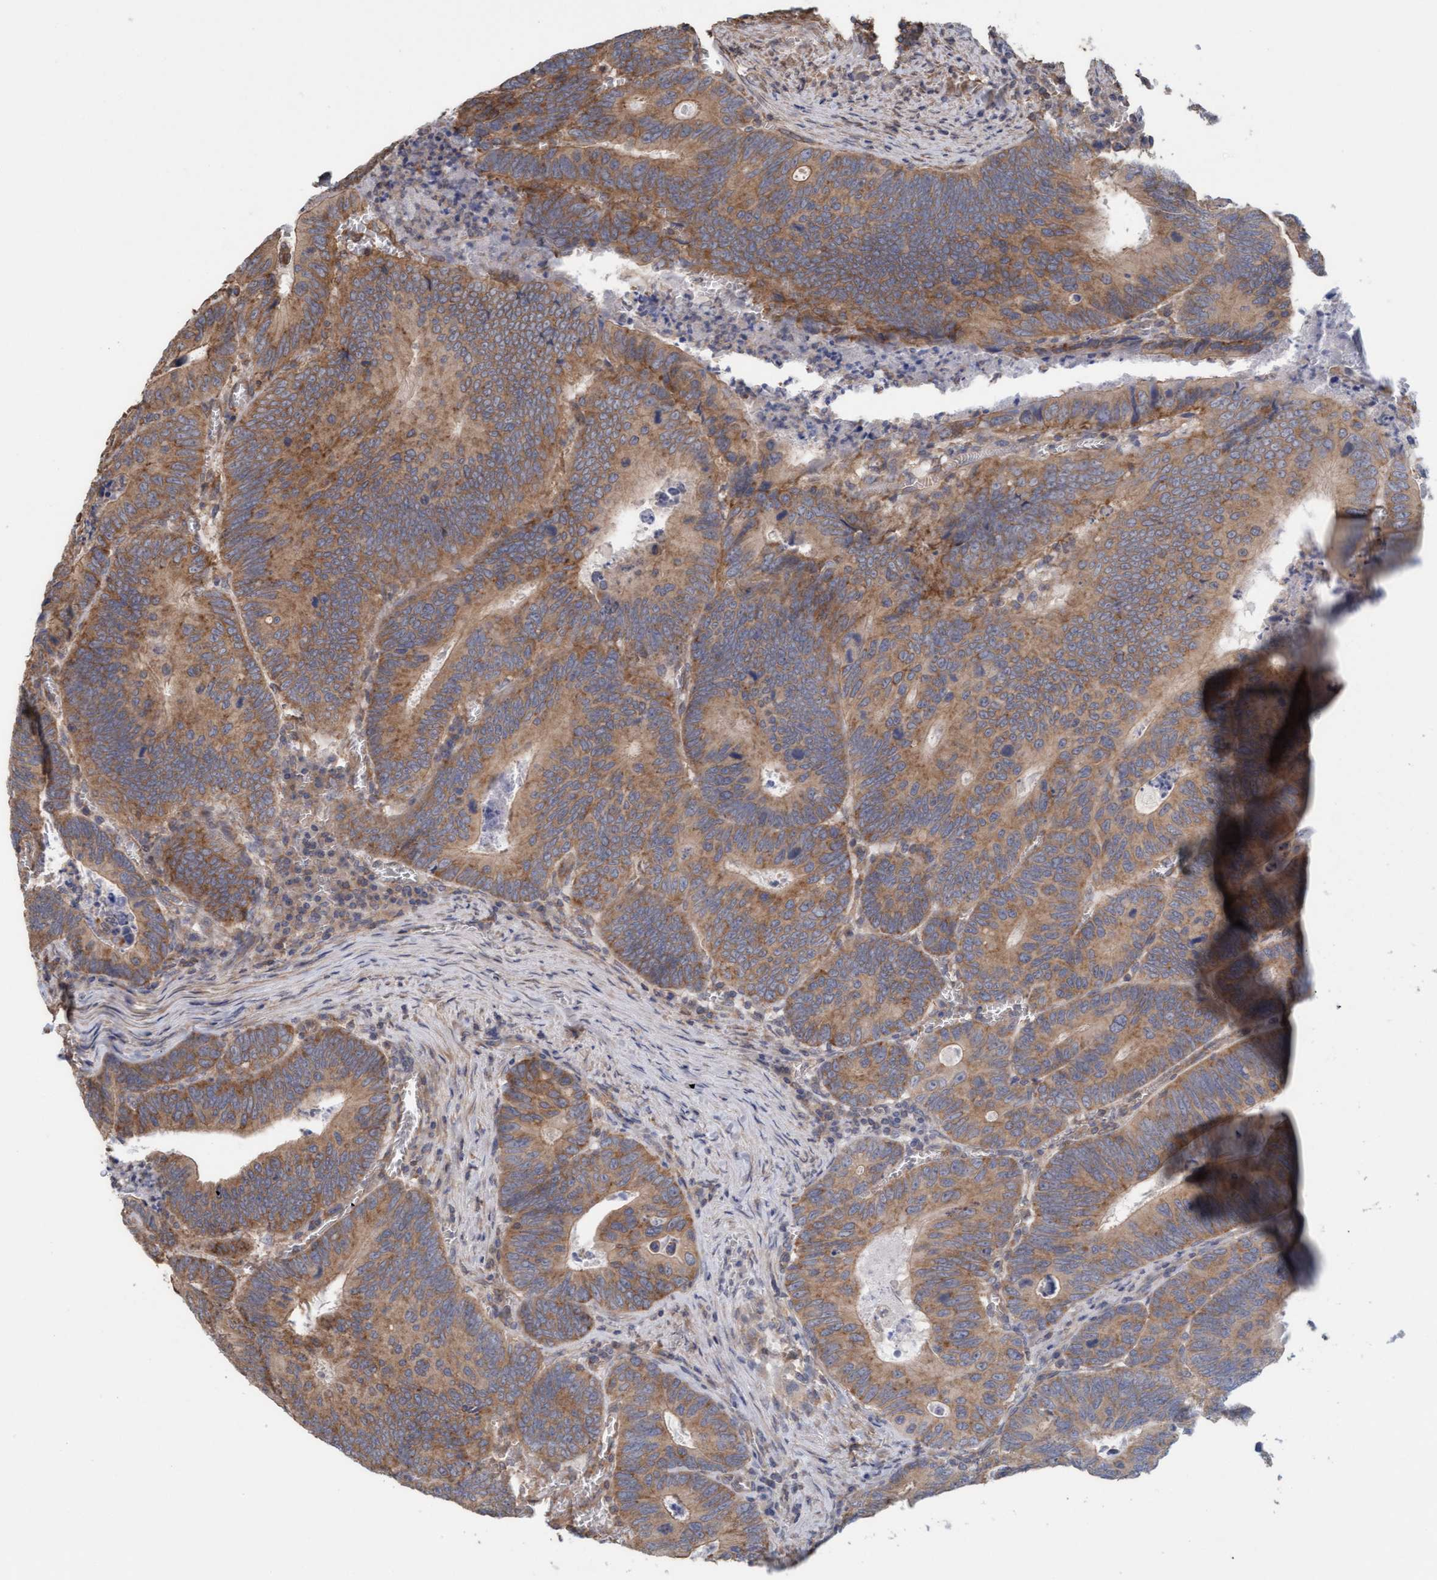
{"staining": {"intensity": "moderate", "quantity": ">75%", "location": "cytoplasmic/membranous"}, "tissue": "colorectal cancer", "cell_type": "Tumor cells", "image_type": "cancer", "snomed": [{"axis": "morphology", "description": "Inflammation, NOS"}, {"axis": "morphology", "description": "Adenocarcinoma, NOS"}, {"axis": "topography", "description": "Colon"}], "caption": "A brown stain highlights moderate cytoplasmic/membranous staining of a protein in human colorectal cancer (adenocarcinoma) tumor cells.", "gene": "FXR2", "patient": {"sex": "male", "age": 72}}